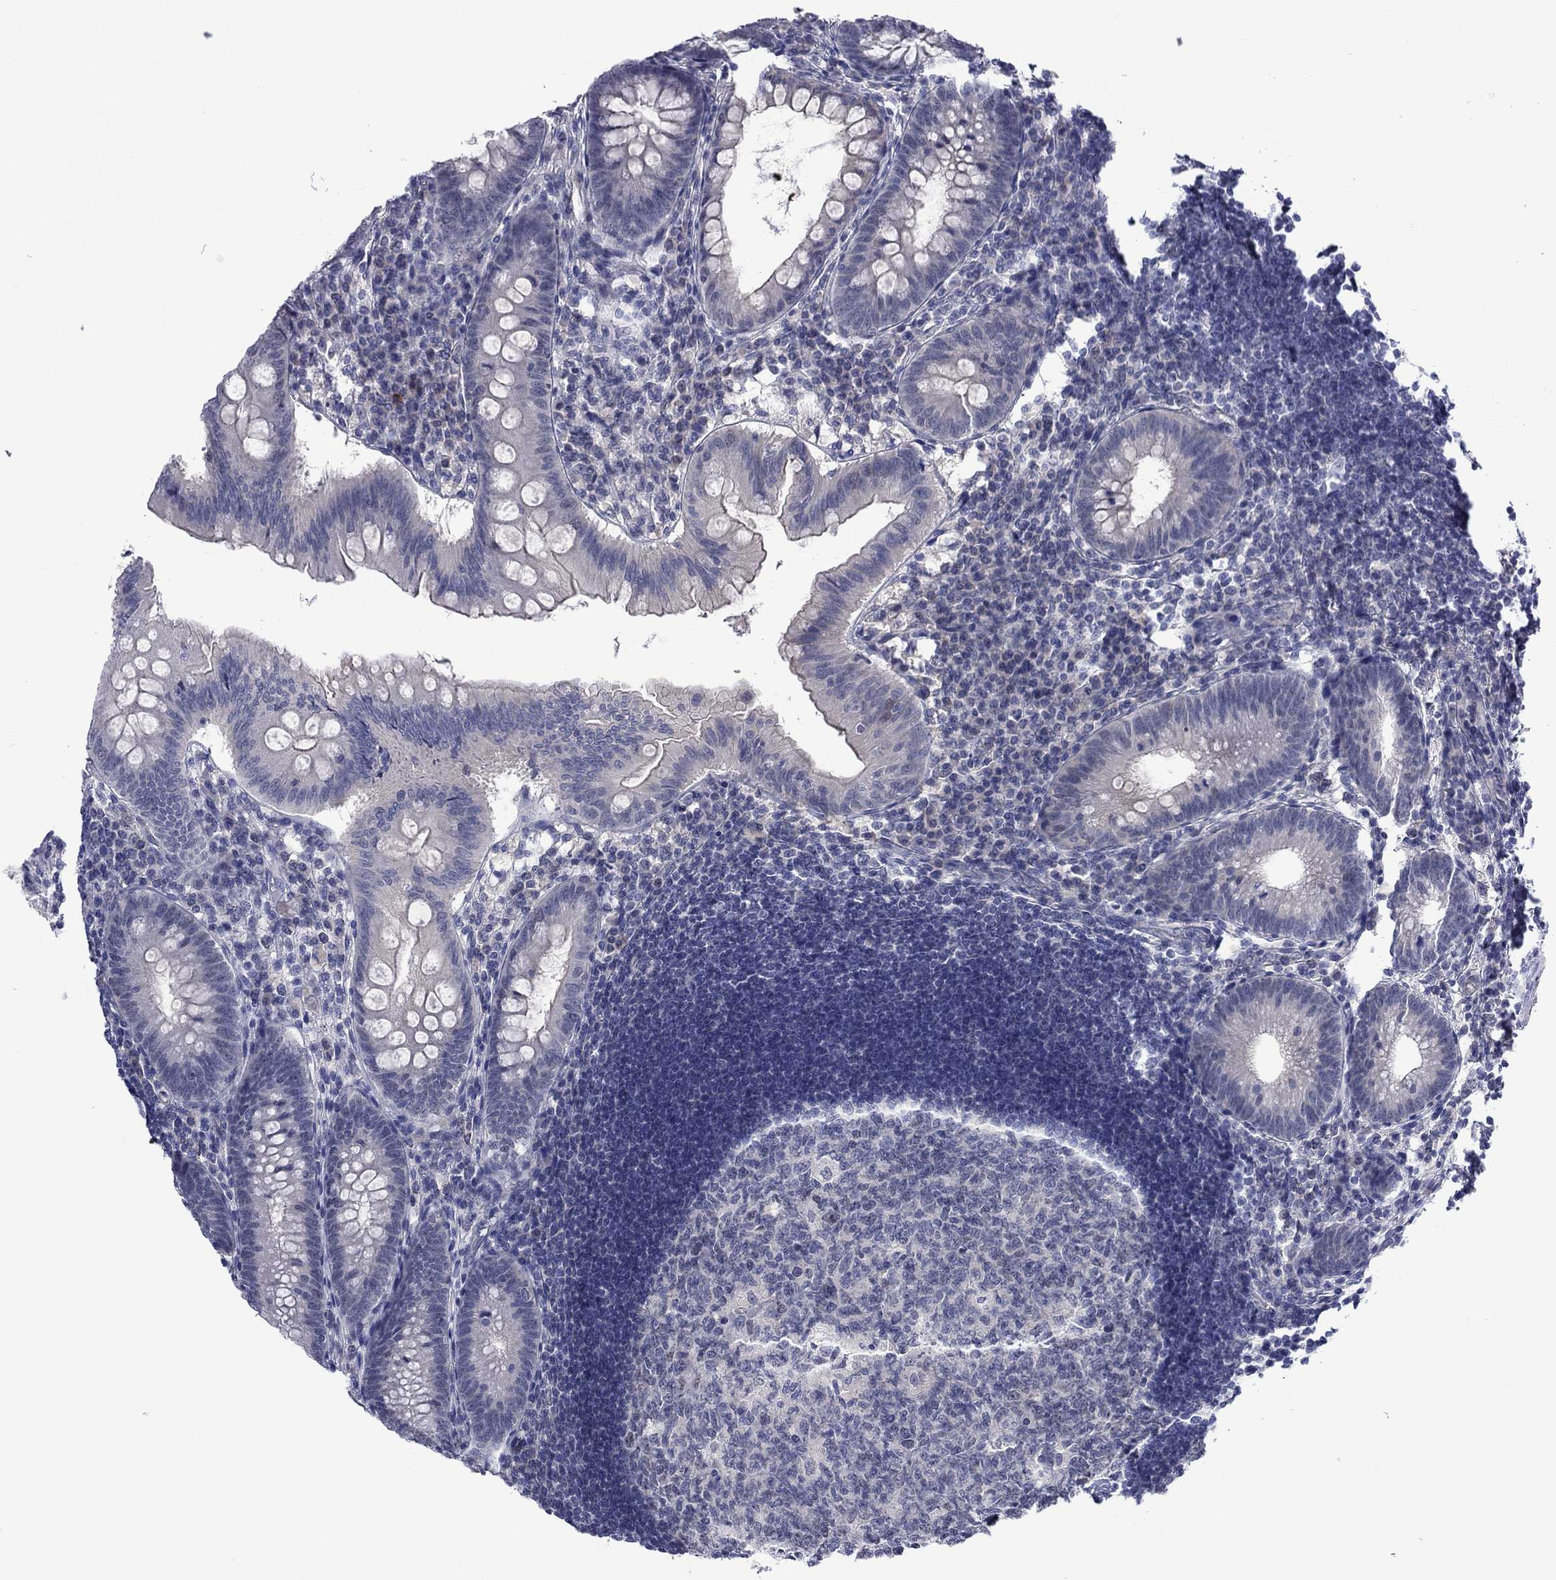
{"staining": {"intensity": "negative", "quantity": "none", "location": "none"}, "tissue": "appendix", "cell_type": "Glandular cells", "image_type": "normal", "snomed": [{"axis": "morphology", "description": "Normal tissue, NOS"}, {"axis": "morphology", "description": "Inflammation, NOS"}, {"axis": "topography", "description": "Appendix"}], "caption": "Protein analysis of unremarkable appendix shows no significant expression in glandular cells.", "gene": "POU5F2", "patient": {"sex": "male", "age": 16}}